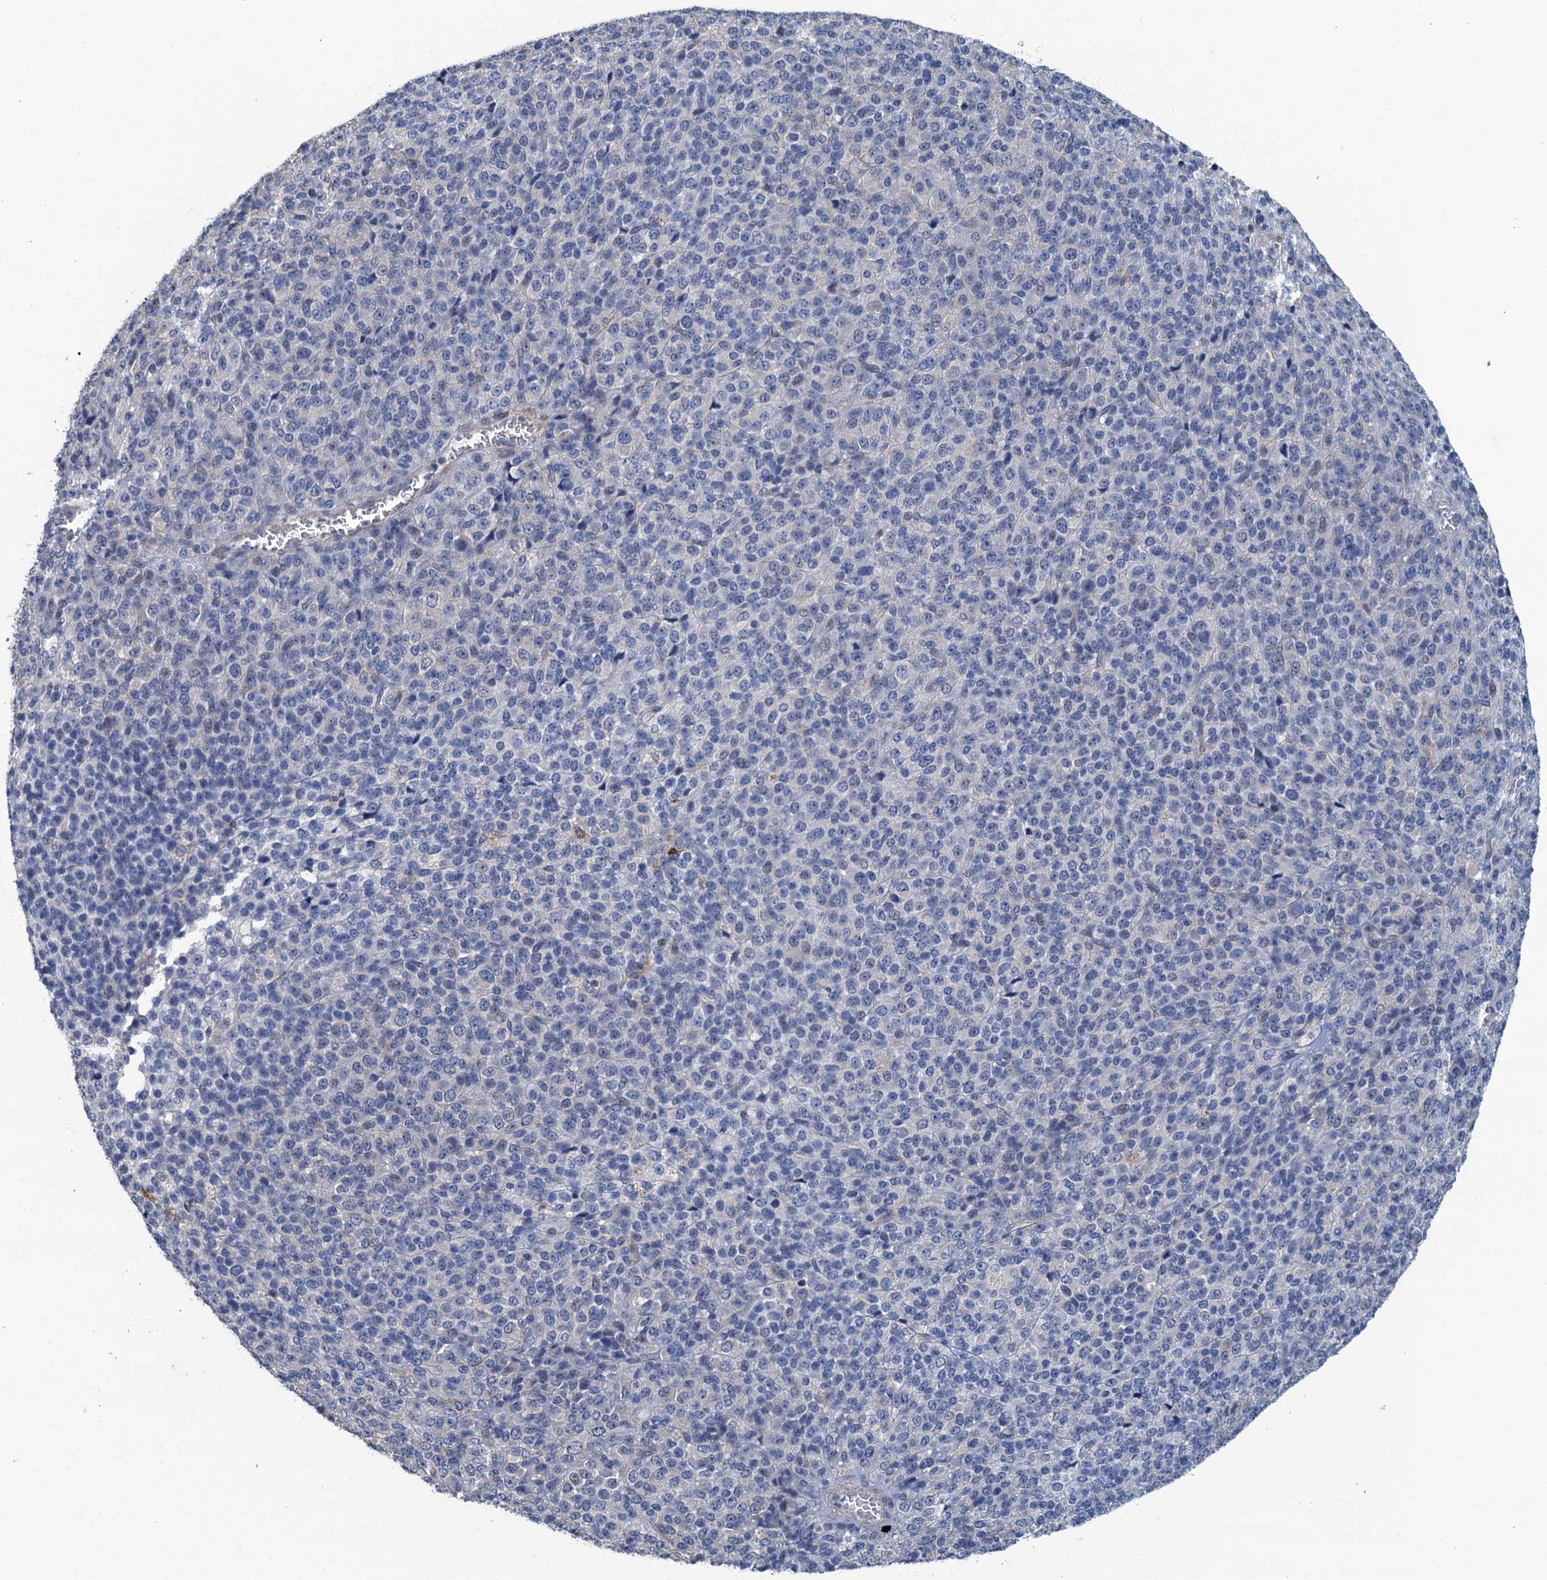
{"staining": {"intensity": "negative", "quantity": "none", "location": "none"}, "tissue": "melanoma", "cell_type": "Tumor cells", "image_type": "cancer", "snomed": [{"axis": "morphology", "description": "Malignant melanoma, Metastatic site"}, {"axis": "topography", "description": "Brain"}], "caption": "Tumor cells show no significant staining in malignant melanoma (metastatic site). (Brightfield microscopy of DAB (3,3'-diaminobenzidine) immunohistochemistry (IHC) at high magnification).", "gene": "RSAD2", "patient": {"sex": "female", "age": 56}}